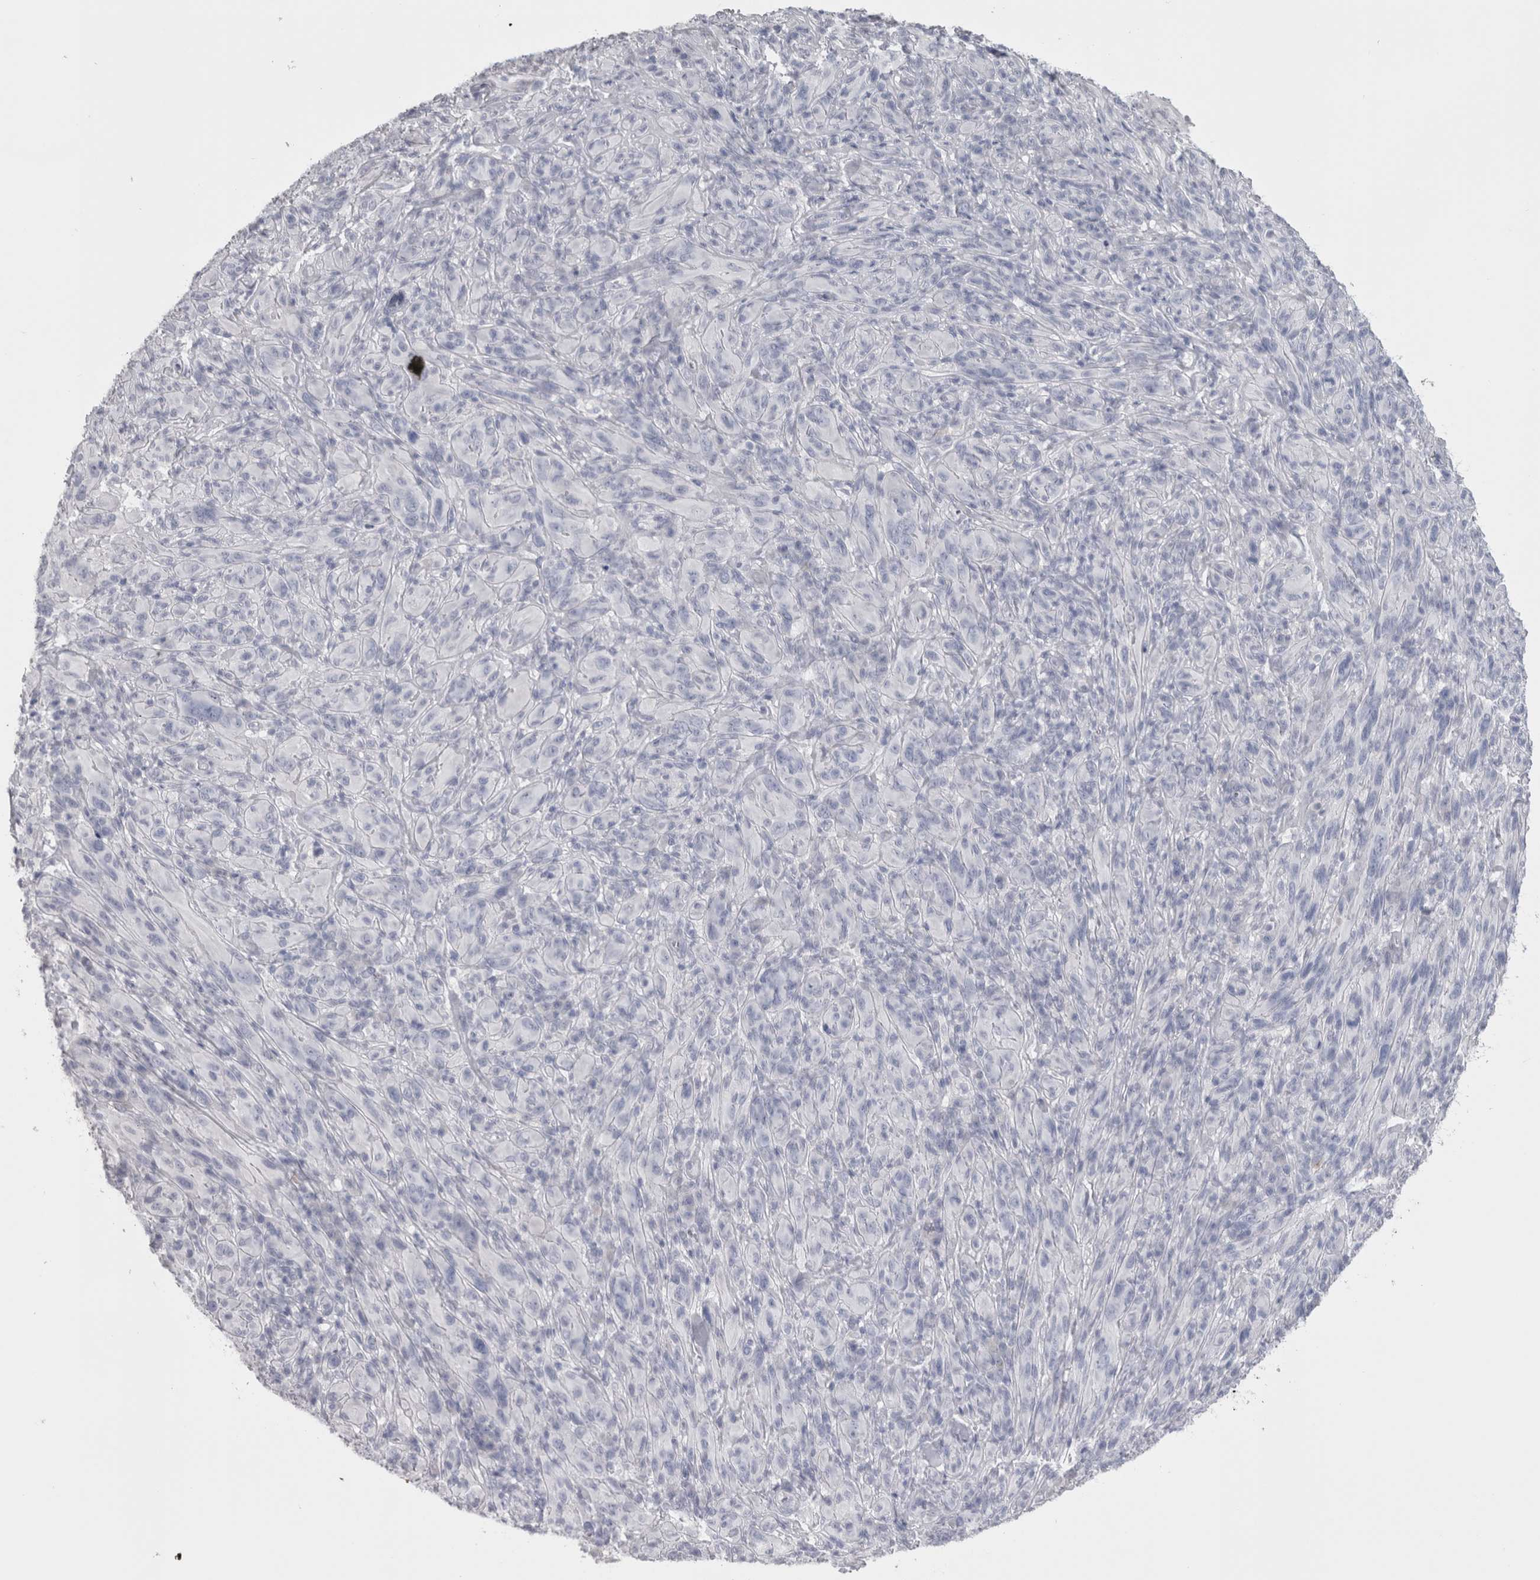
{"staining": {"intensity": "negative", "quantity": "none", "location": "none"}, "tissue": "melanoma", "cell_type": "Tumor cells", "image_type": "cancer", "snomed": [{"axis": "morphology", "description": "Malignant melanoma, NOS"}, {"axis": "topography", "description": "Skin of head"}], "caption": "This photomicrograph is of melanoma stained with immunohistochemistry (IHC) to label a protein in brown with the nuclei are counter-stained blue. There is no positivity in tumor cells.", "gene": "MSMB", "patient": {"sex": "male", "age": 96}}